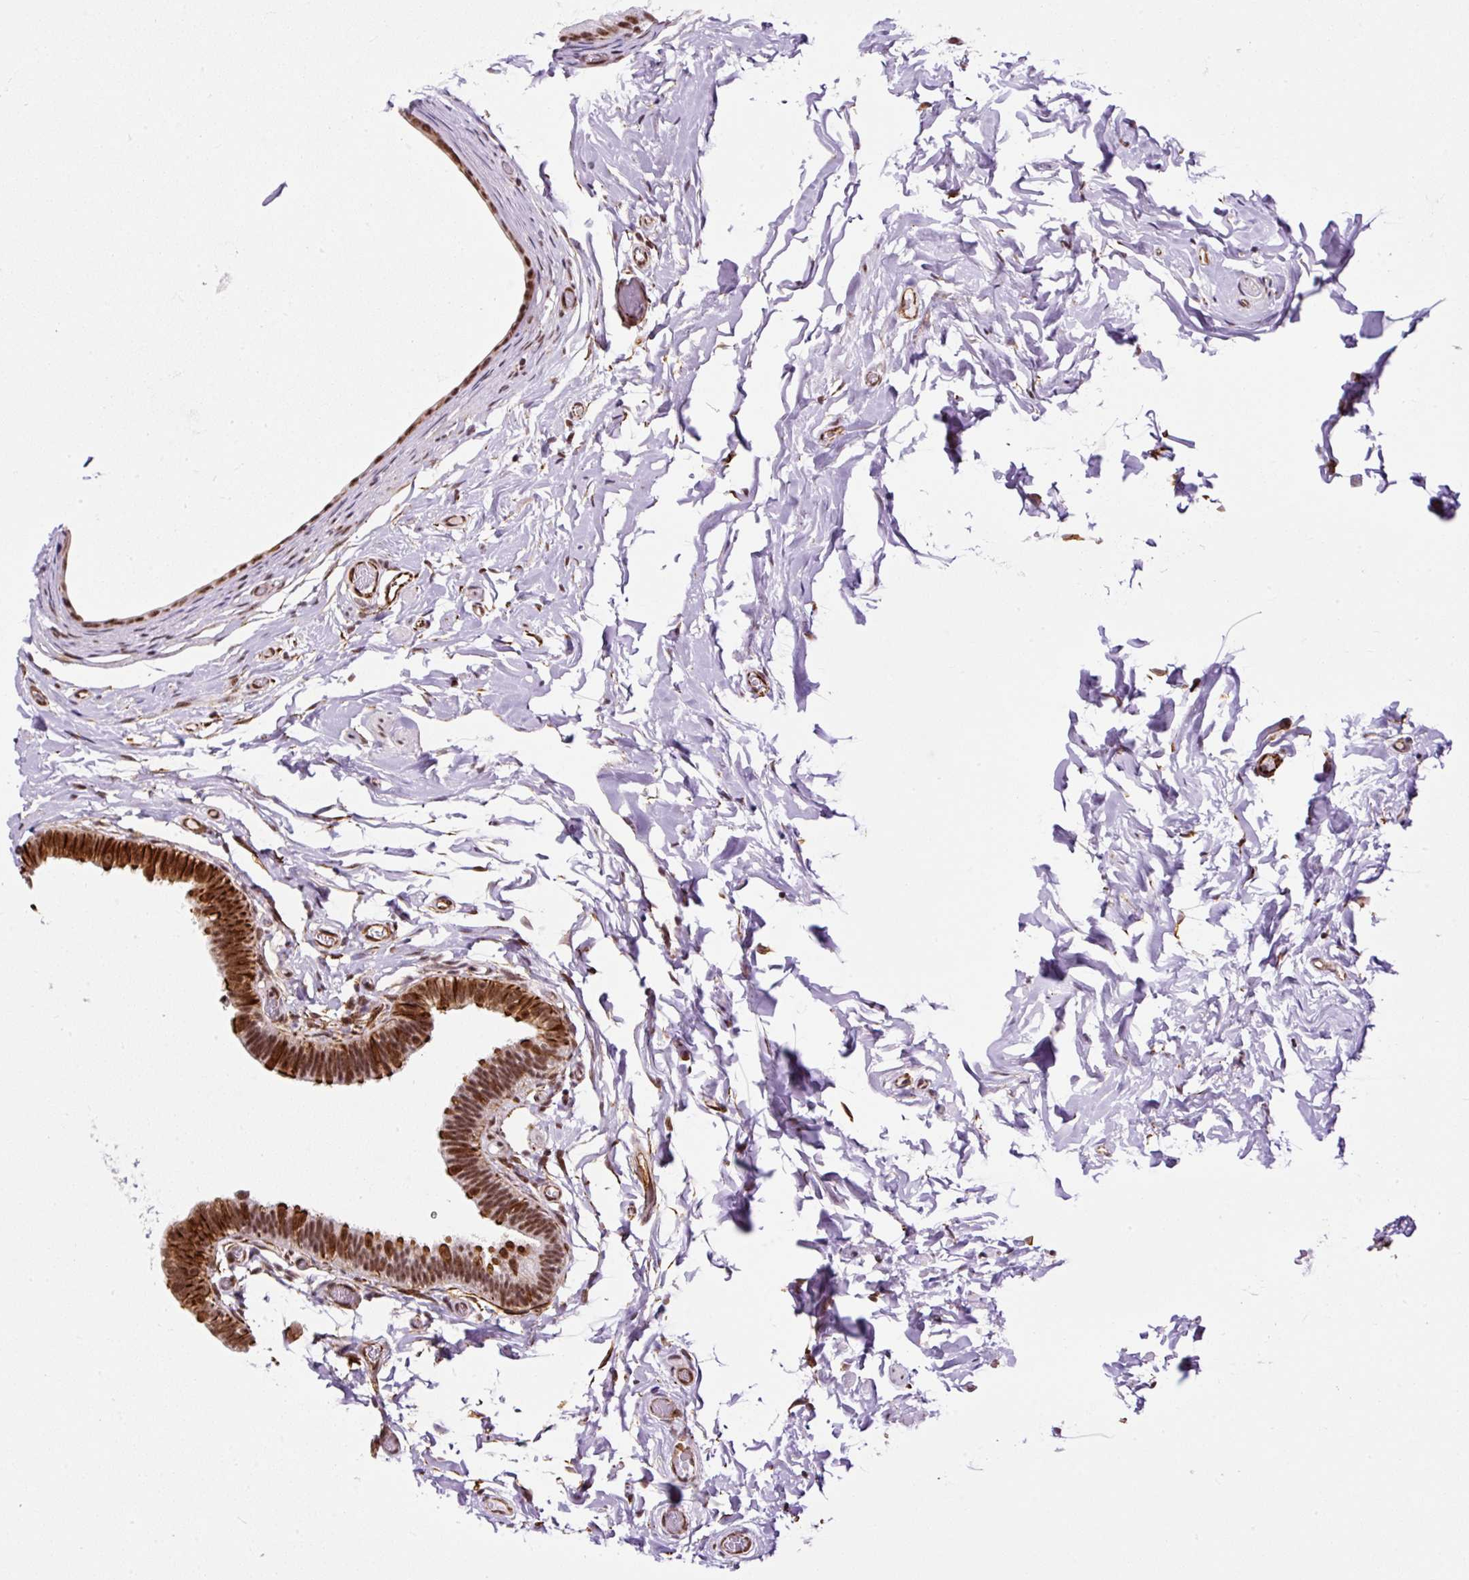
{"staining": {"intensity": "strong", "quantity": ">75%", "location": "nuclear"}, "tissue": "epididymis", "cell_type": "Glandular cells", "image_type": "normal", "snomed": [{"axis": "morphology", "description": "Normal tissue, NOS"}, {"axis": "morphology", "description": "Carcinoma, Embryonal, NOS"}, {"axis": "topography", "description": "Testis"}, {"axis": "topography", "description": "Epididymis"}], "caption": "Immunohistochemical staining of normal epididymis displays strong nuclear protein expression in approximately >75% of glandular cells.", "gene": "FMC1", "patient": {"sex": "male", "age": 36}}